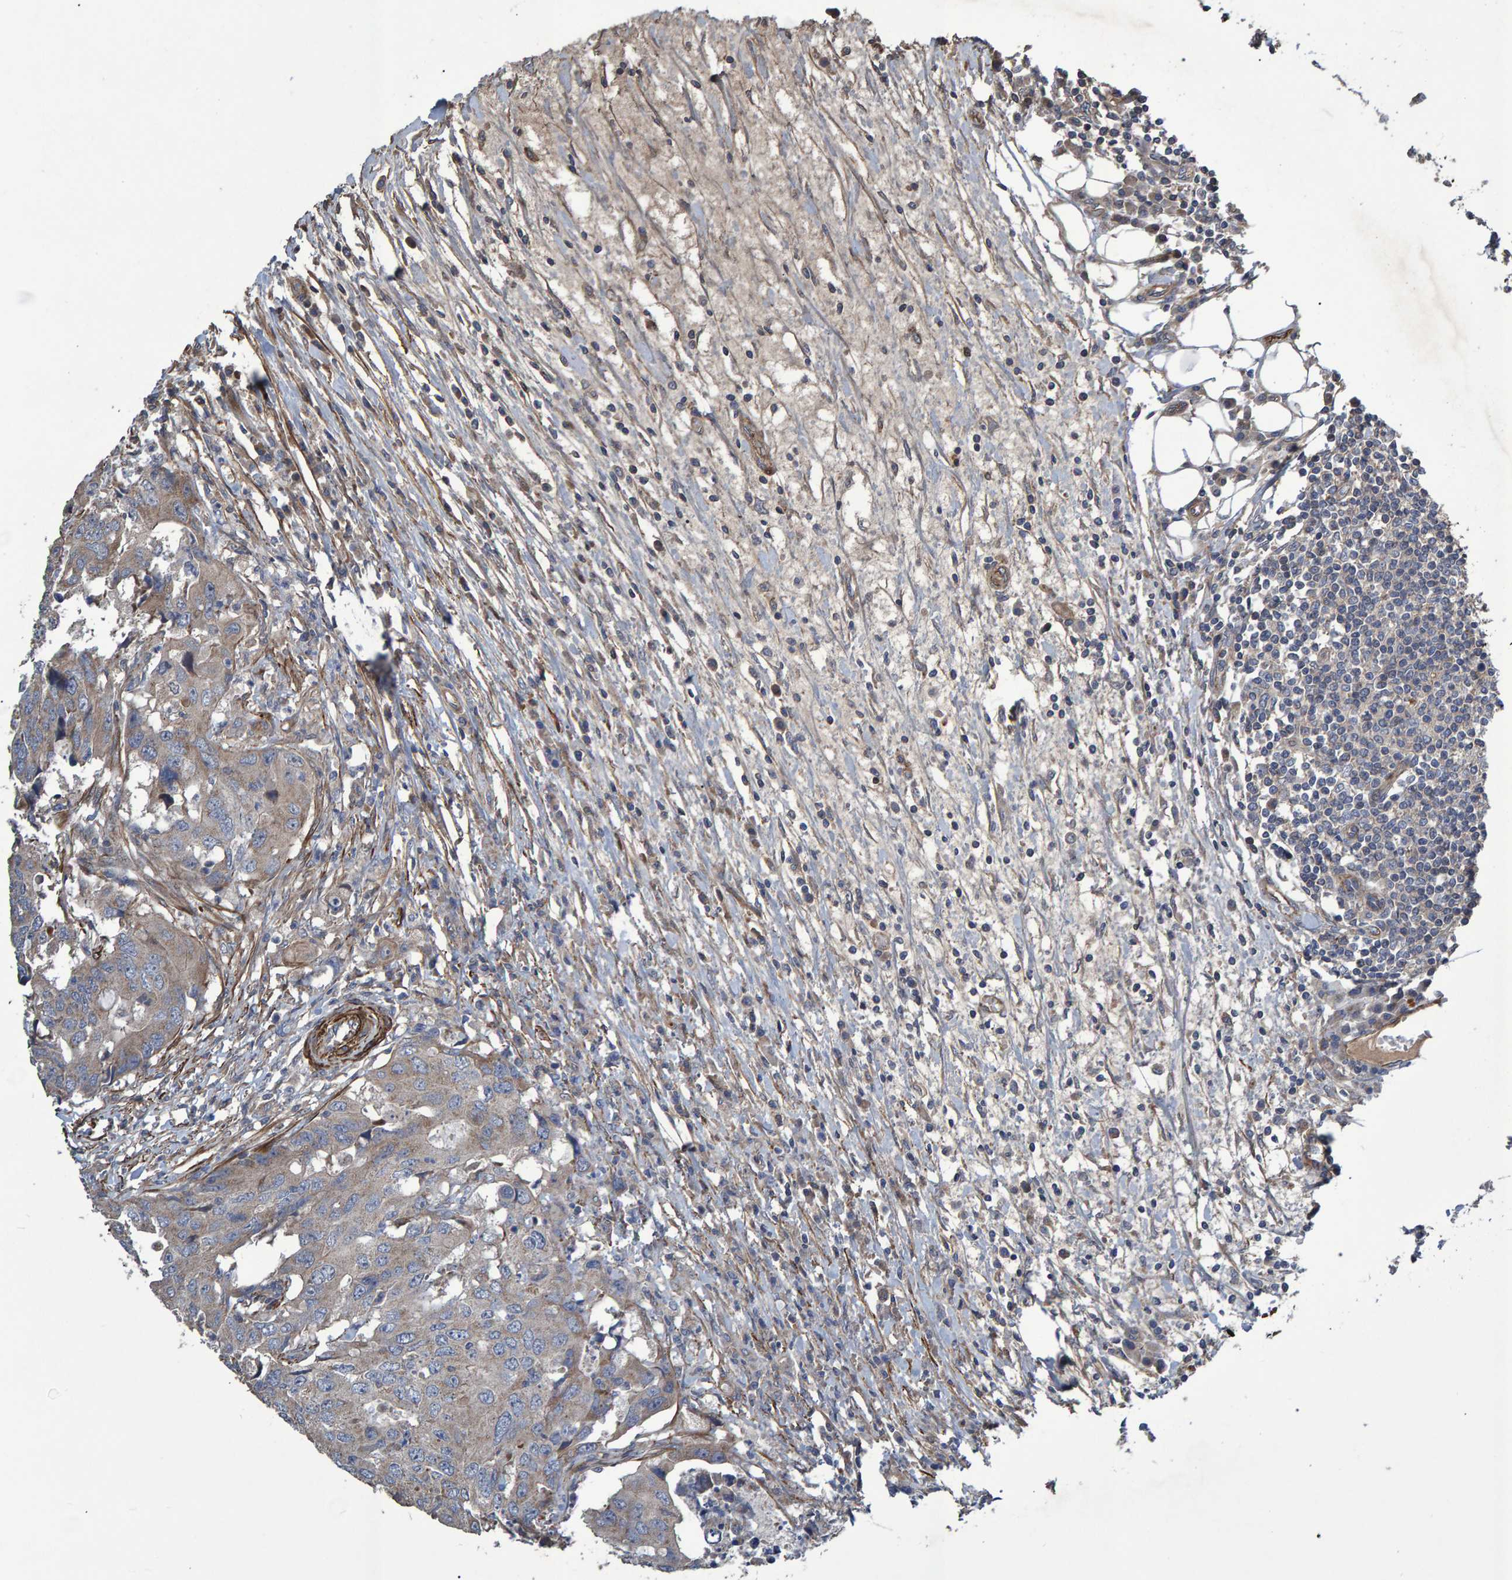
{"staining": {"intensity": "weak", "quantity": ">75%", "location": "cytoplasmic/membranous"}, "tissue": "colorectal cancer", "cell_type": "Tumor cells", "image_type": "cancer", "snomed": [{"axis": "morphology", "description": "Adenocarcinoma, NOS"}, {"axis": "topography", "description": "Colon"}], "caption": "DAB immunohistochemical staining of colorectal cancer (adenocarcinoma) exhibits weak cytoplasmic/membranous protein positivity in about >75% of tumor cells.", "gene": "SLIT2", "patient": {"sex": "male", "age": 71}}